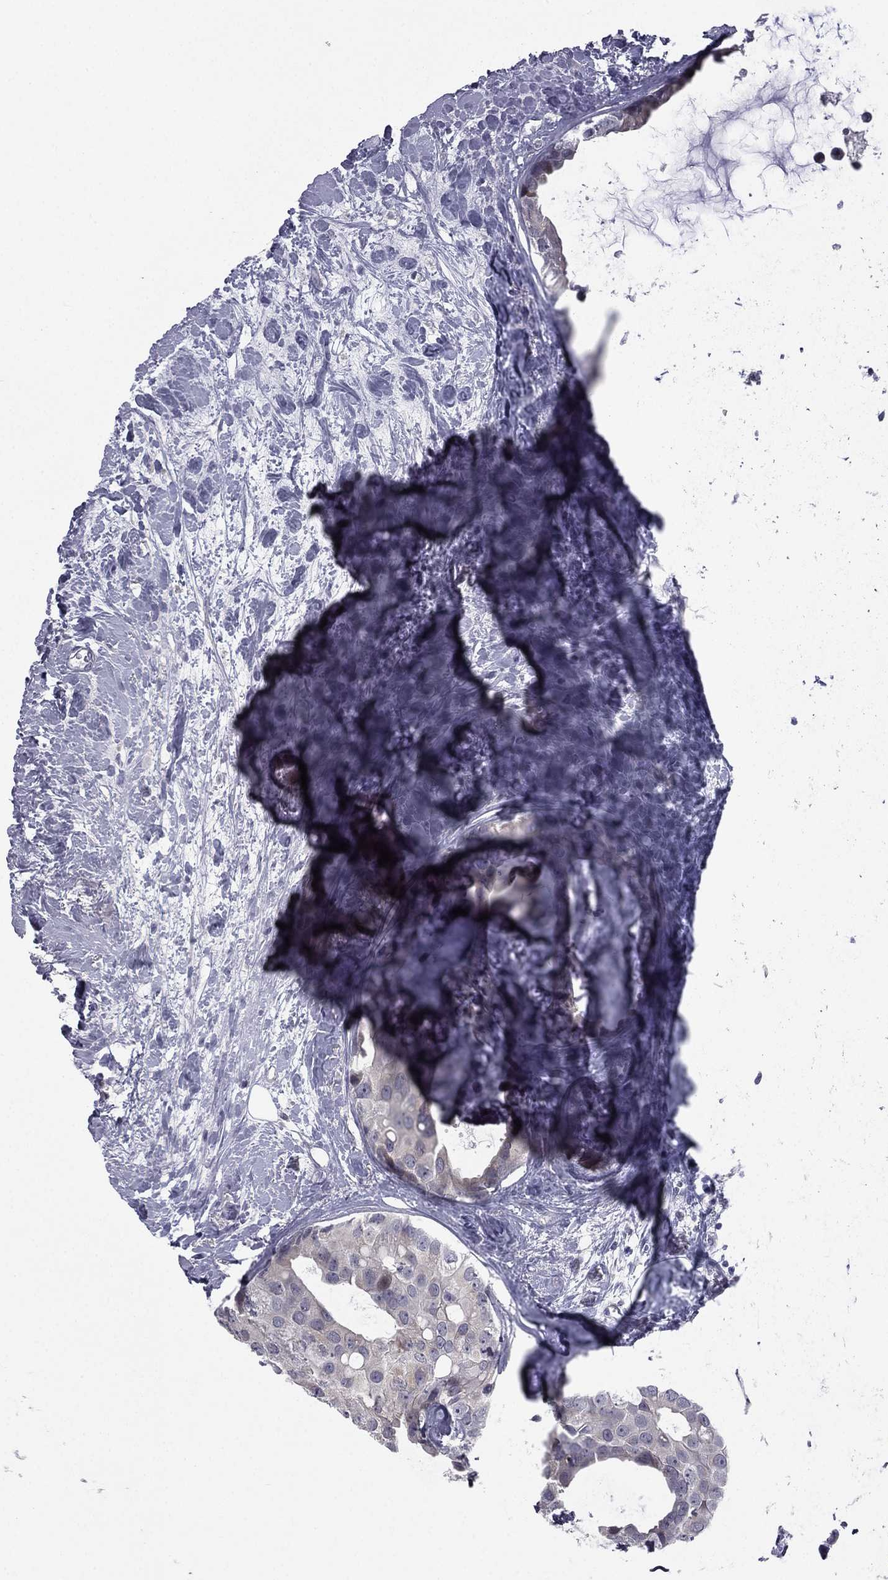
{"staining": {"intensity": "negative", "quantity": "none", "location": "none"}, "tissue": "breast cancer", "cell_type": "Tumor cells", "image_type": "cancer", "snomed": [{"axis": "morphology", "description": "Duct carcinoma"}, {"axis": "topography", "description": "Breast"}], "caption": "Immunohistochemical staining of human breast infiltrating ductal carcinoma reveals no significant staining in tumor cells.", "gene": "ACTRT2", "patient": {"sex": "female", "age": 45}}